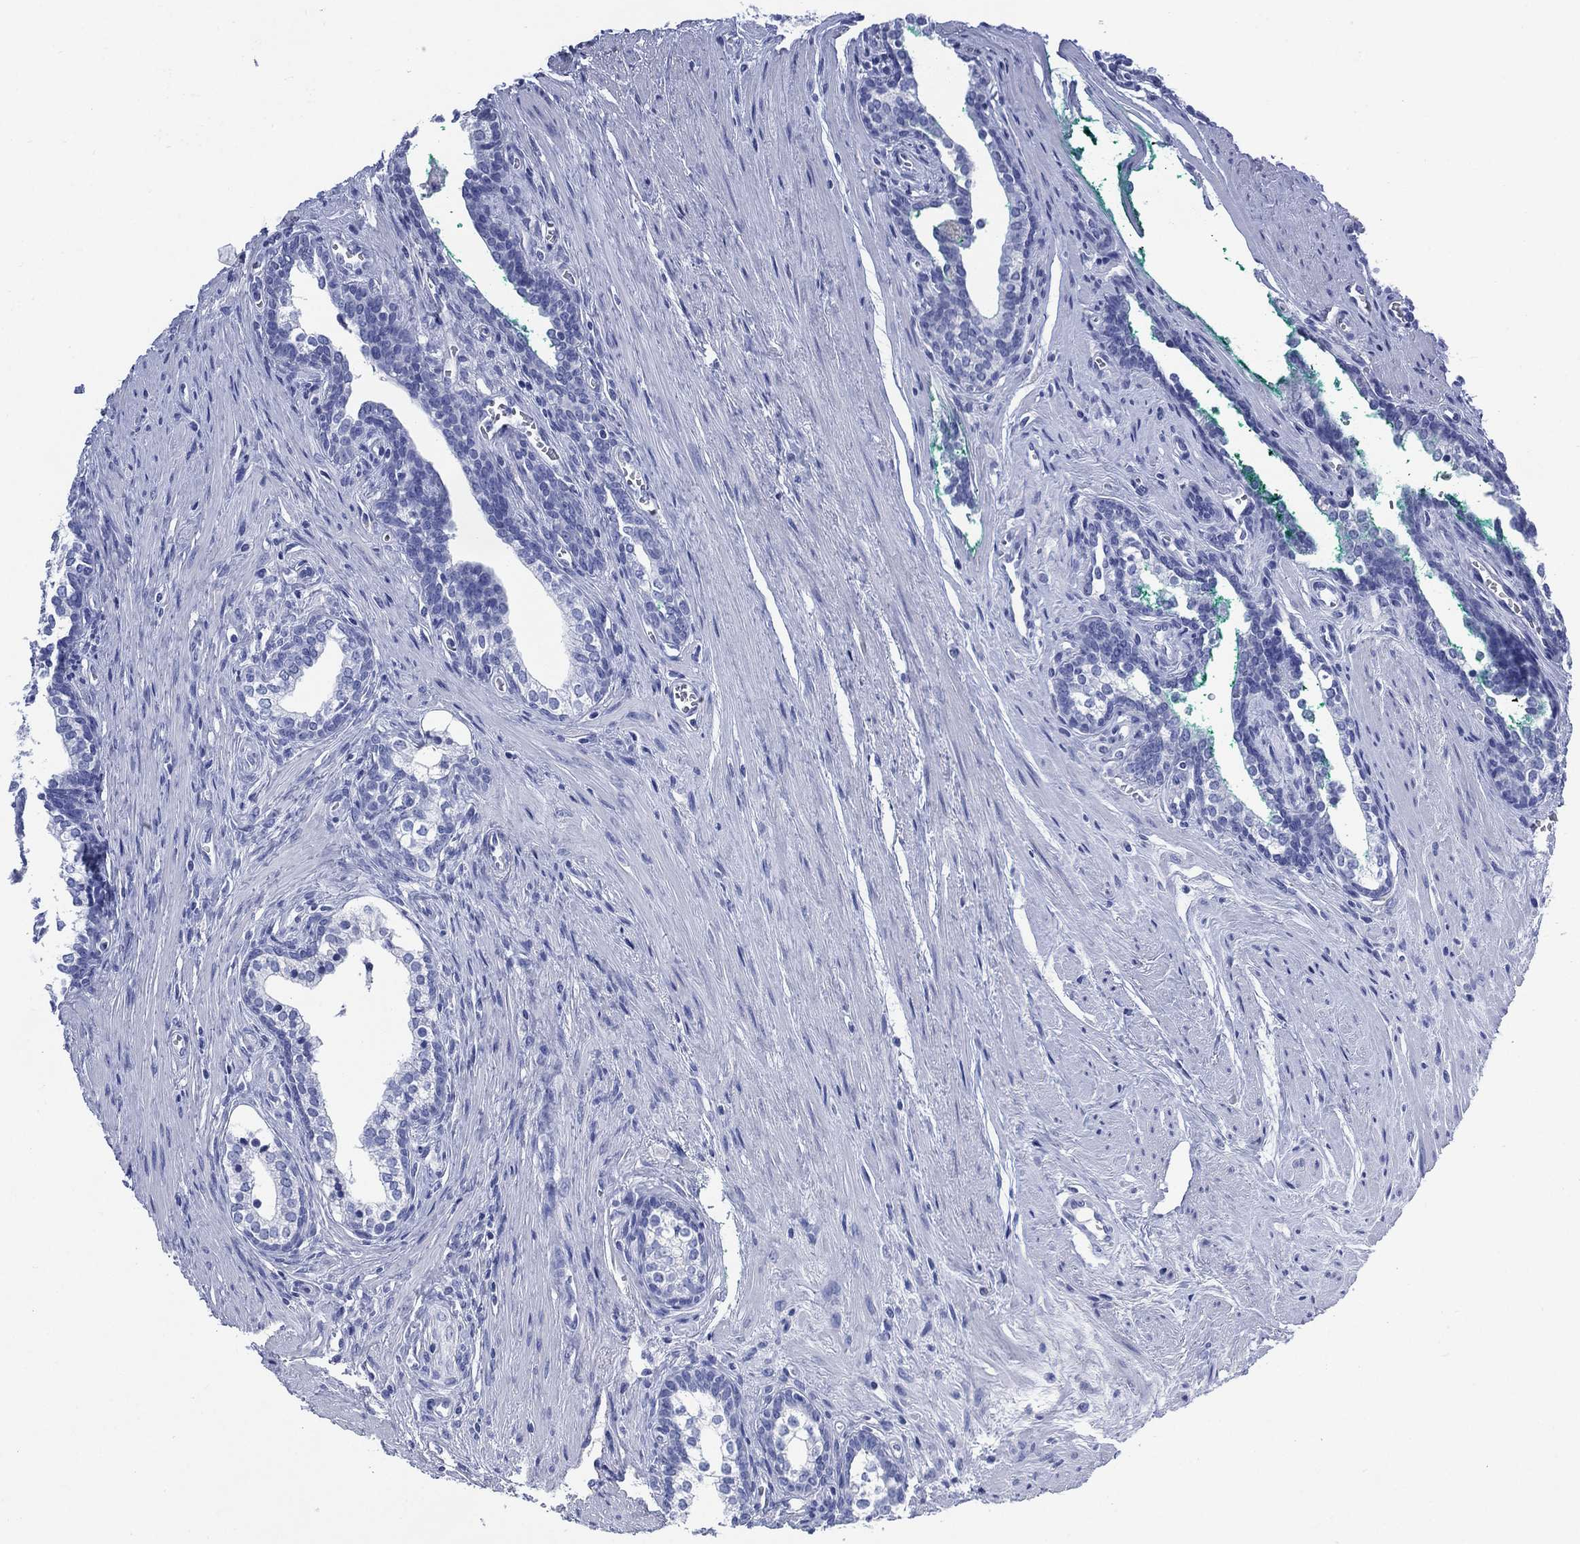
{"staining": {"intensity": "negative", "quantity": "none", "location": "none"}, "tissue": "prostate cancer", "cell_type": "Tumor cells", "image_type": "cancer", "snomed": [{"axis": "morphology", "description": "Adenocarcinoma, NOS"}, {"axis": "morphology", "description": "Adenocarcinoma, High grade"}, {"axis": "topography", "description": "Prostate"}], "caption": "The immunohistochemistry micrograph has no significant expression in tumor cells of adenocarcinoma (prostate) tissue.", "gene": "SIGLECL1", "patient": {"sex": "male", "age": 61}}